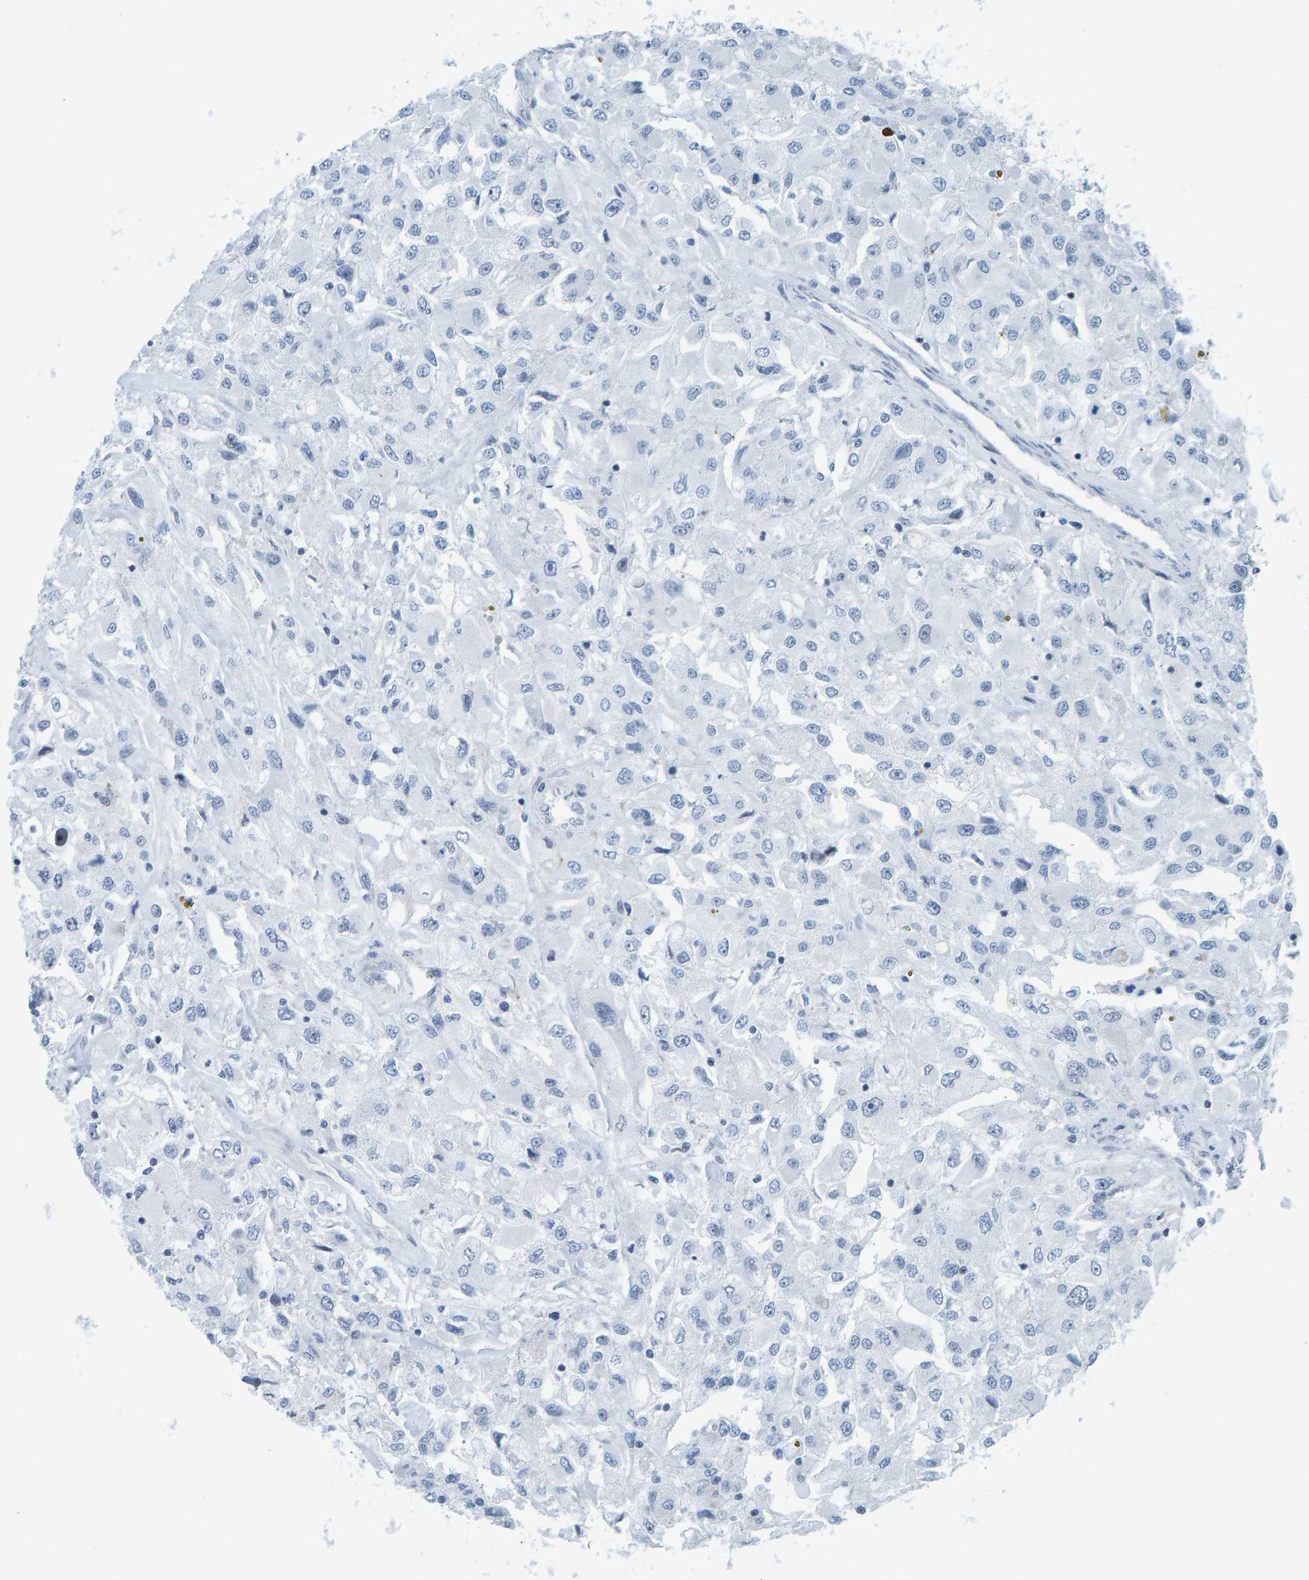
{"staining": {"intensity": "negative", "quantity": "none", "location": "none"}, "tissue": "renal cancer", "cell_type": "Tumor cells", "image_type": "cancer", "snomed": [{"axis": "morphology", "description": "Adenocarcinoma, NOS"}, {"axis": "topography", "description": "Kidney"}], "caption": "The micrograph demonstrates no significant expression in tumor cells of renal adenocarcinoma.", "gene": "CNP", "patient": {"sex": "female", "age": 52}}